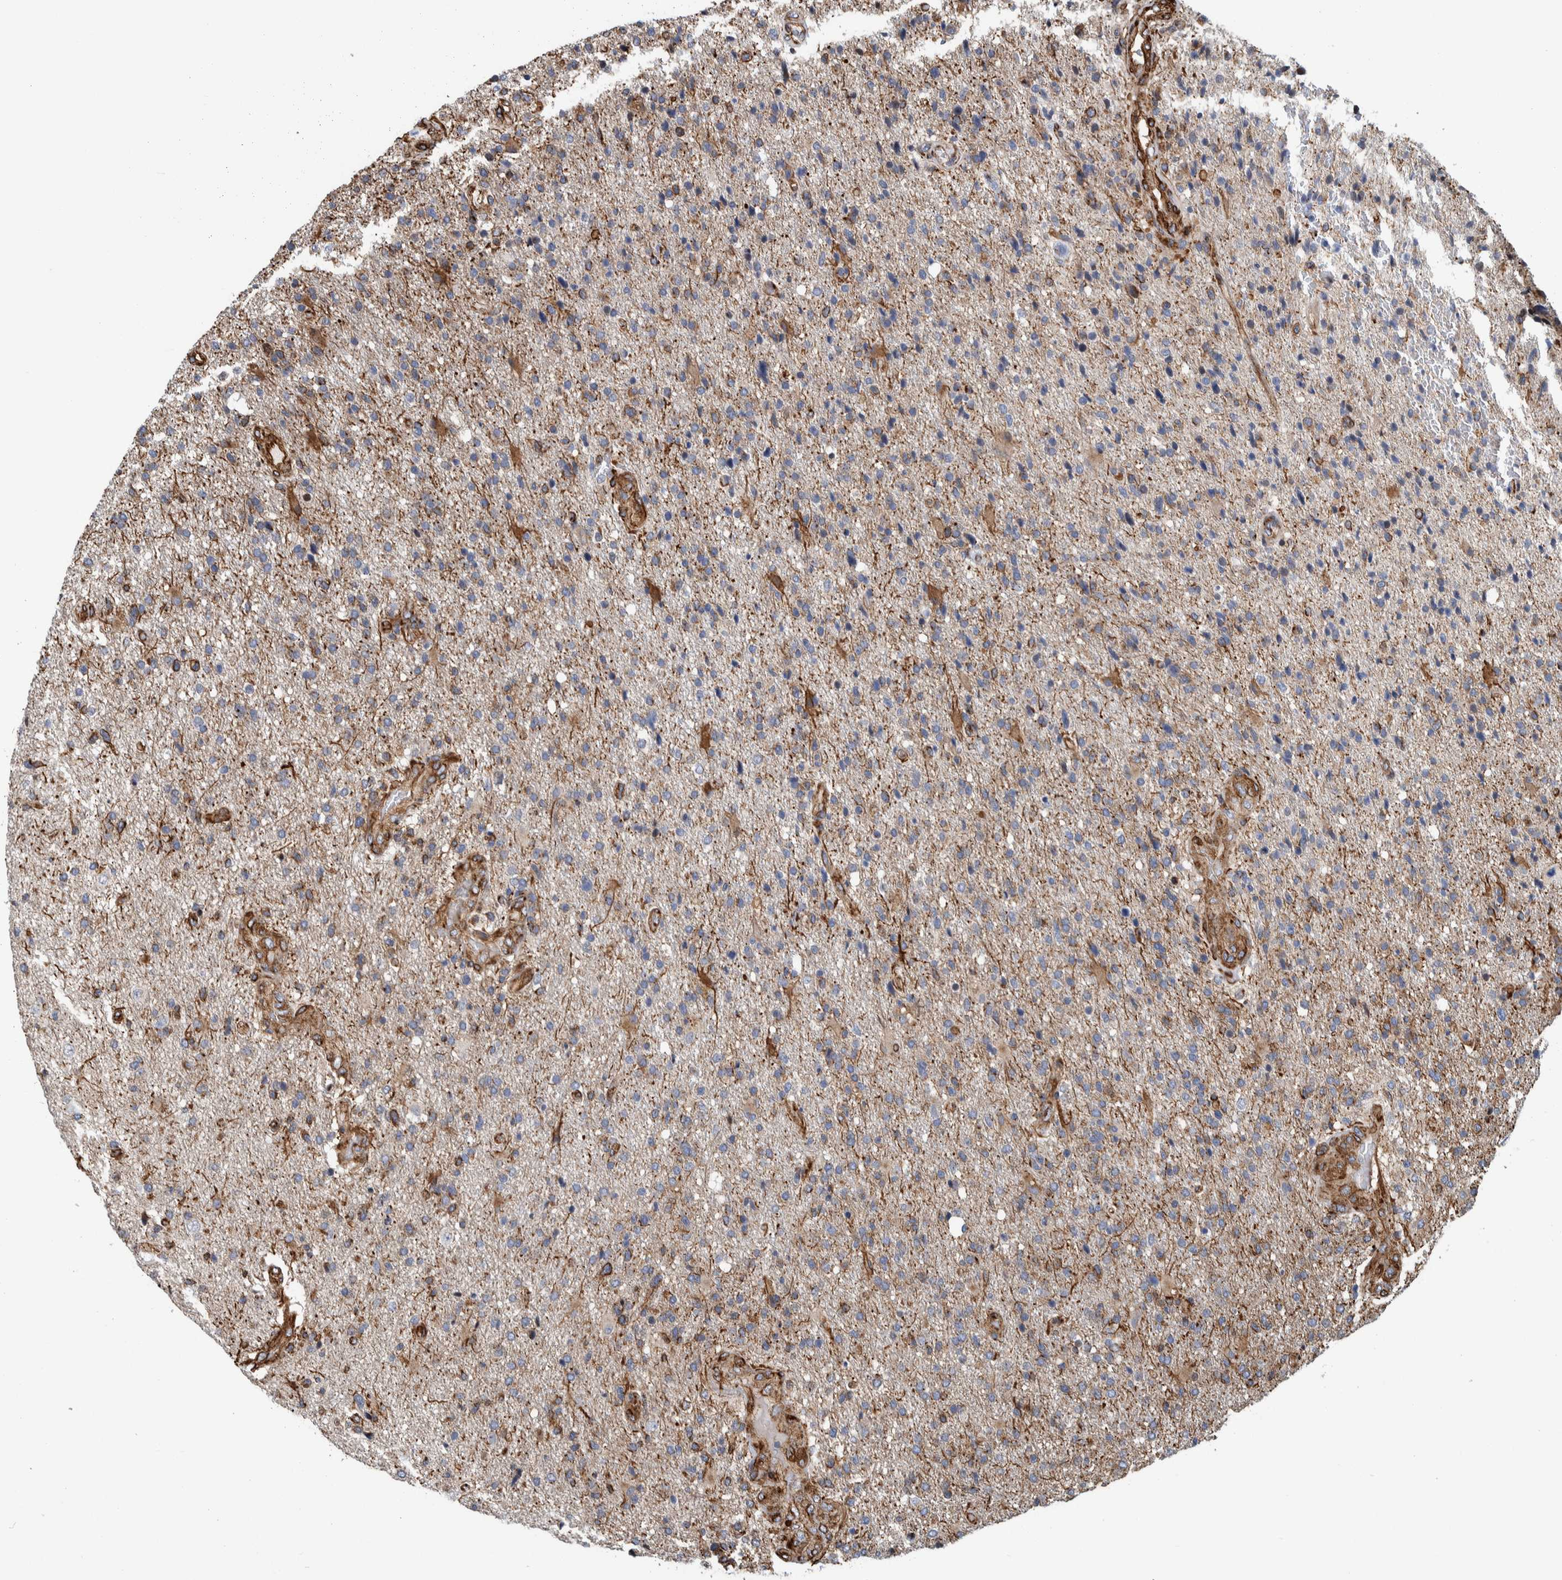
{"staining": {"intensity": "moderate", "quantity": "<25%", "location": "cytoplasmic/membranous"}, "tissue": "glioma", "cell_type": "Tumor cells", "image_type": "cancer", "snomed": [{"axis": "morphology", "description": "Glioma, malignant, High grade"}, {"axis": "topography", "description": "Brain"}], "caption": "The histopathology image exhibits immunohistochemical staining of malignant glioma (high-grade). There is moderate cytoplasmic/membranous expression is identified in about <25% of tumor cells. Nuclei are stained in blue.", "gene": "CCDC57", "patient": {"sex": "male", "age": 72}}